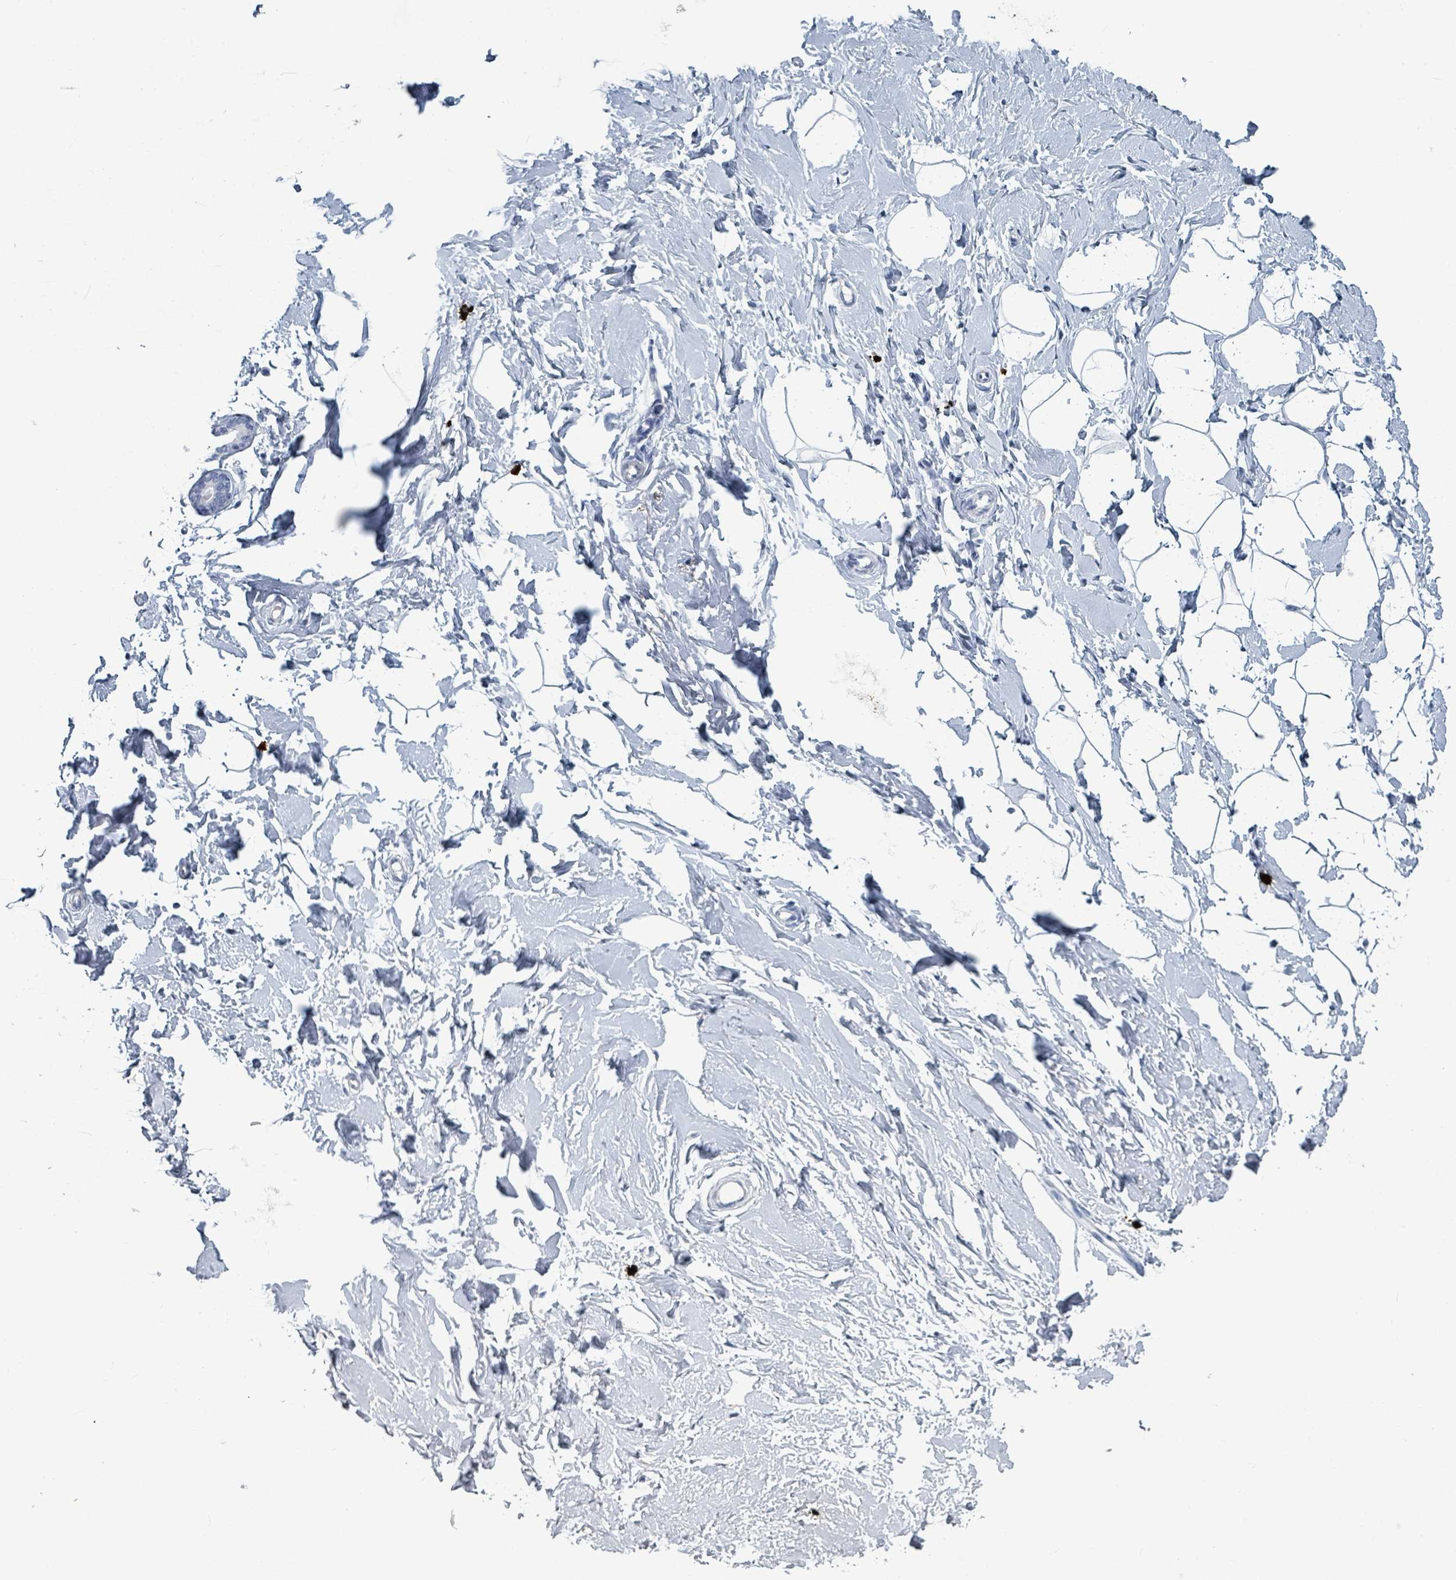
{"staining": {"intensity": "negative", "quantity": "none", "location": "none"}, "tissue": "breast", "cell_type": "Adipocytes", "image_type": "normal", "snomed": [{"axis": "morphology", "description": "Normal tissue, NOS"}, {"axis": "topography", "description": "Breast"}], "caption": "IHC micrograph of unremarkable breast: breast stained with DAB (3,3'-diaminobenzidine) exhibits no significant protein expression in adipocytes. Brightfield microscopy of immunohistochemistry (IHC) stained with DAB (brown) and hematoxylin (blue), captured at high magnification.", "gene": "VPS13D", "patient": {"sex": "female", "age": 23}}